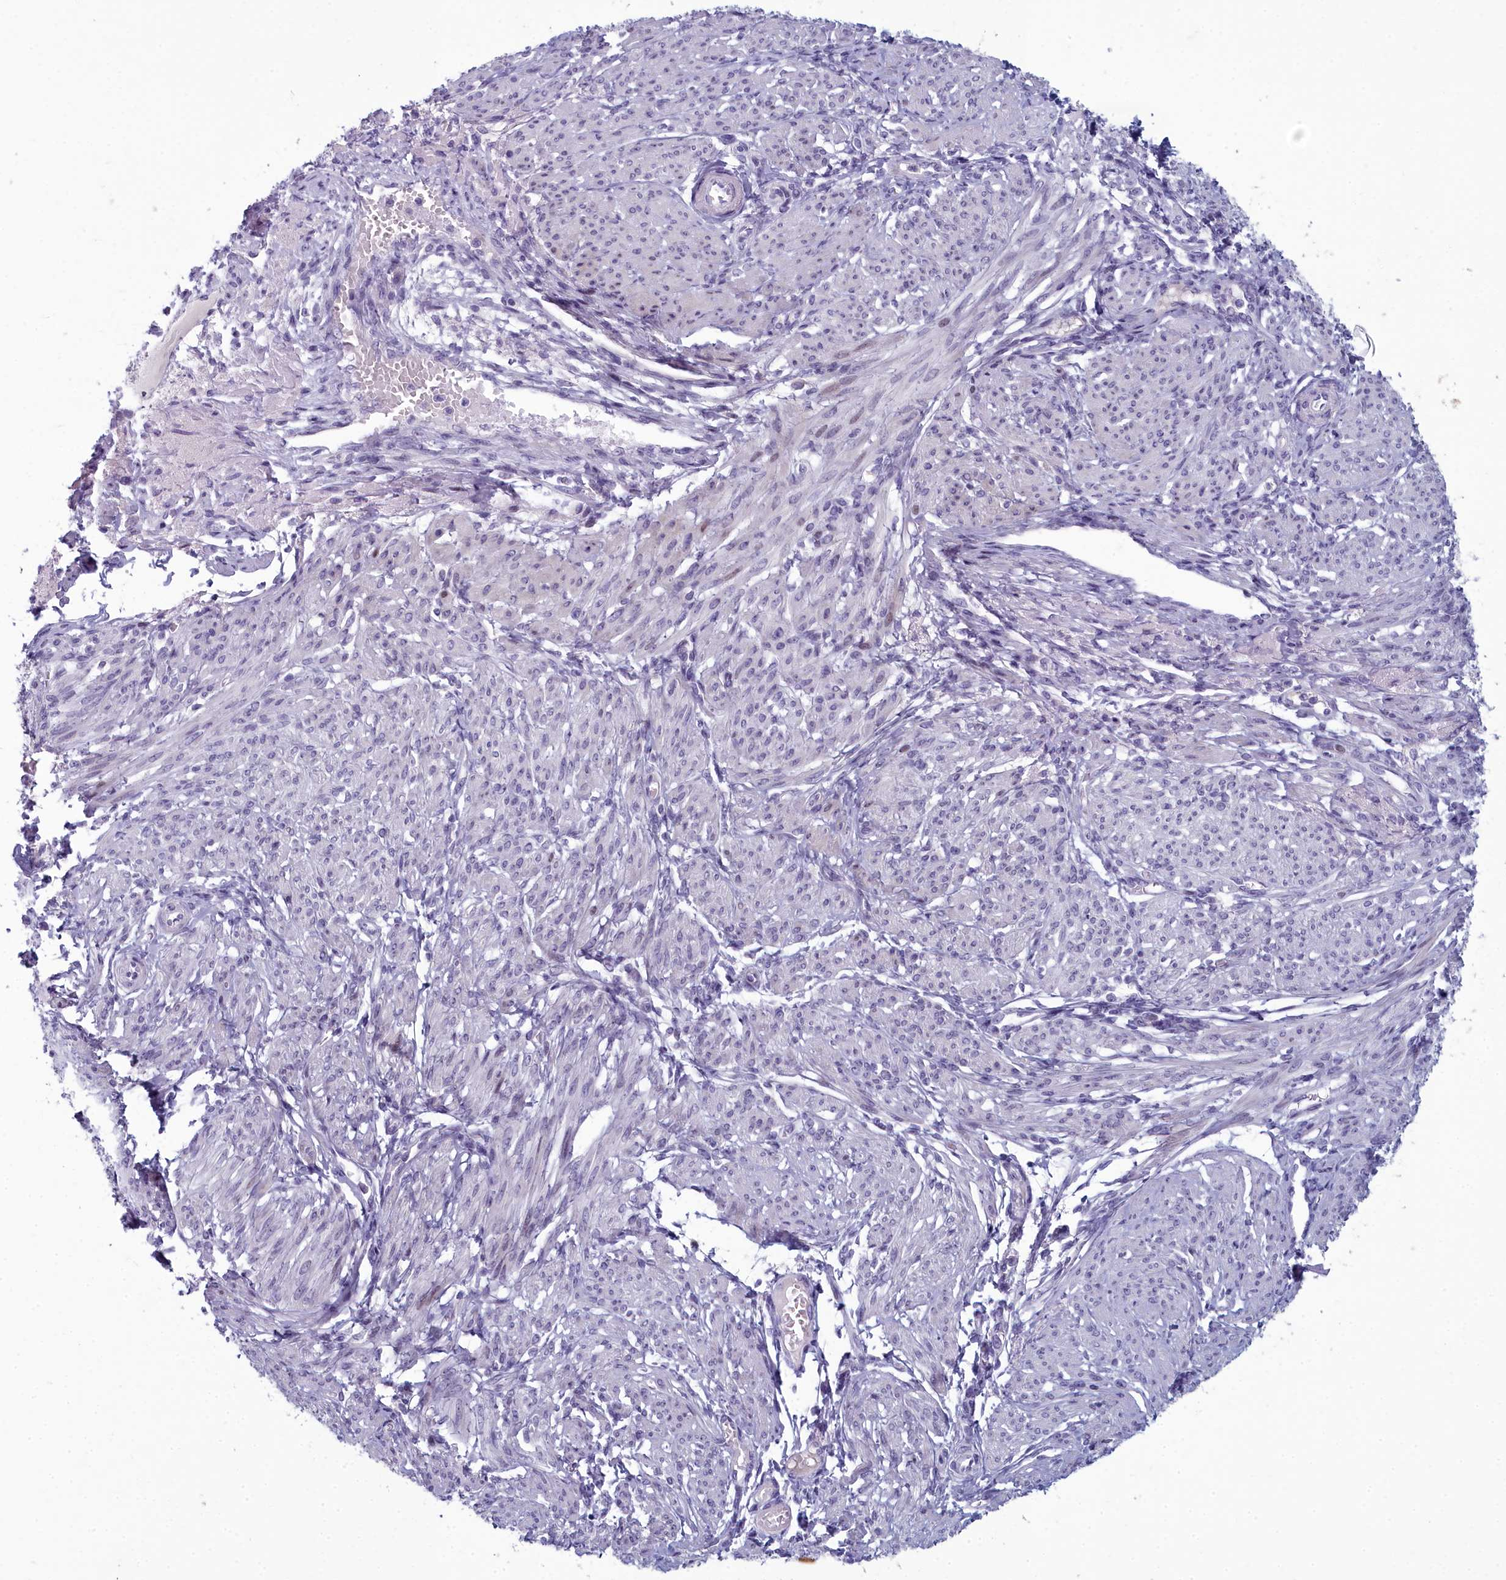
{"staining": {"intensity": "negative", "quantity": "none", "location": "none"}, "tissue": "smooth muscle", "cell_type": "Smooth muscle cells", "image_type": "normal", "snomed": [{"axis": "morphology", "description": "Normal tissue, NOS"}, {"axis": "topography", "description": "Smooth muscle"}], "caption": "This is a micrograph of IHC staining of normal smooth muscle, which shows no expression in smooth muscle cells.", "gene": "INSYN2A", "patient": {"sex": "female", "age": 39}}